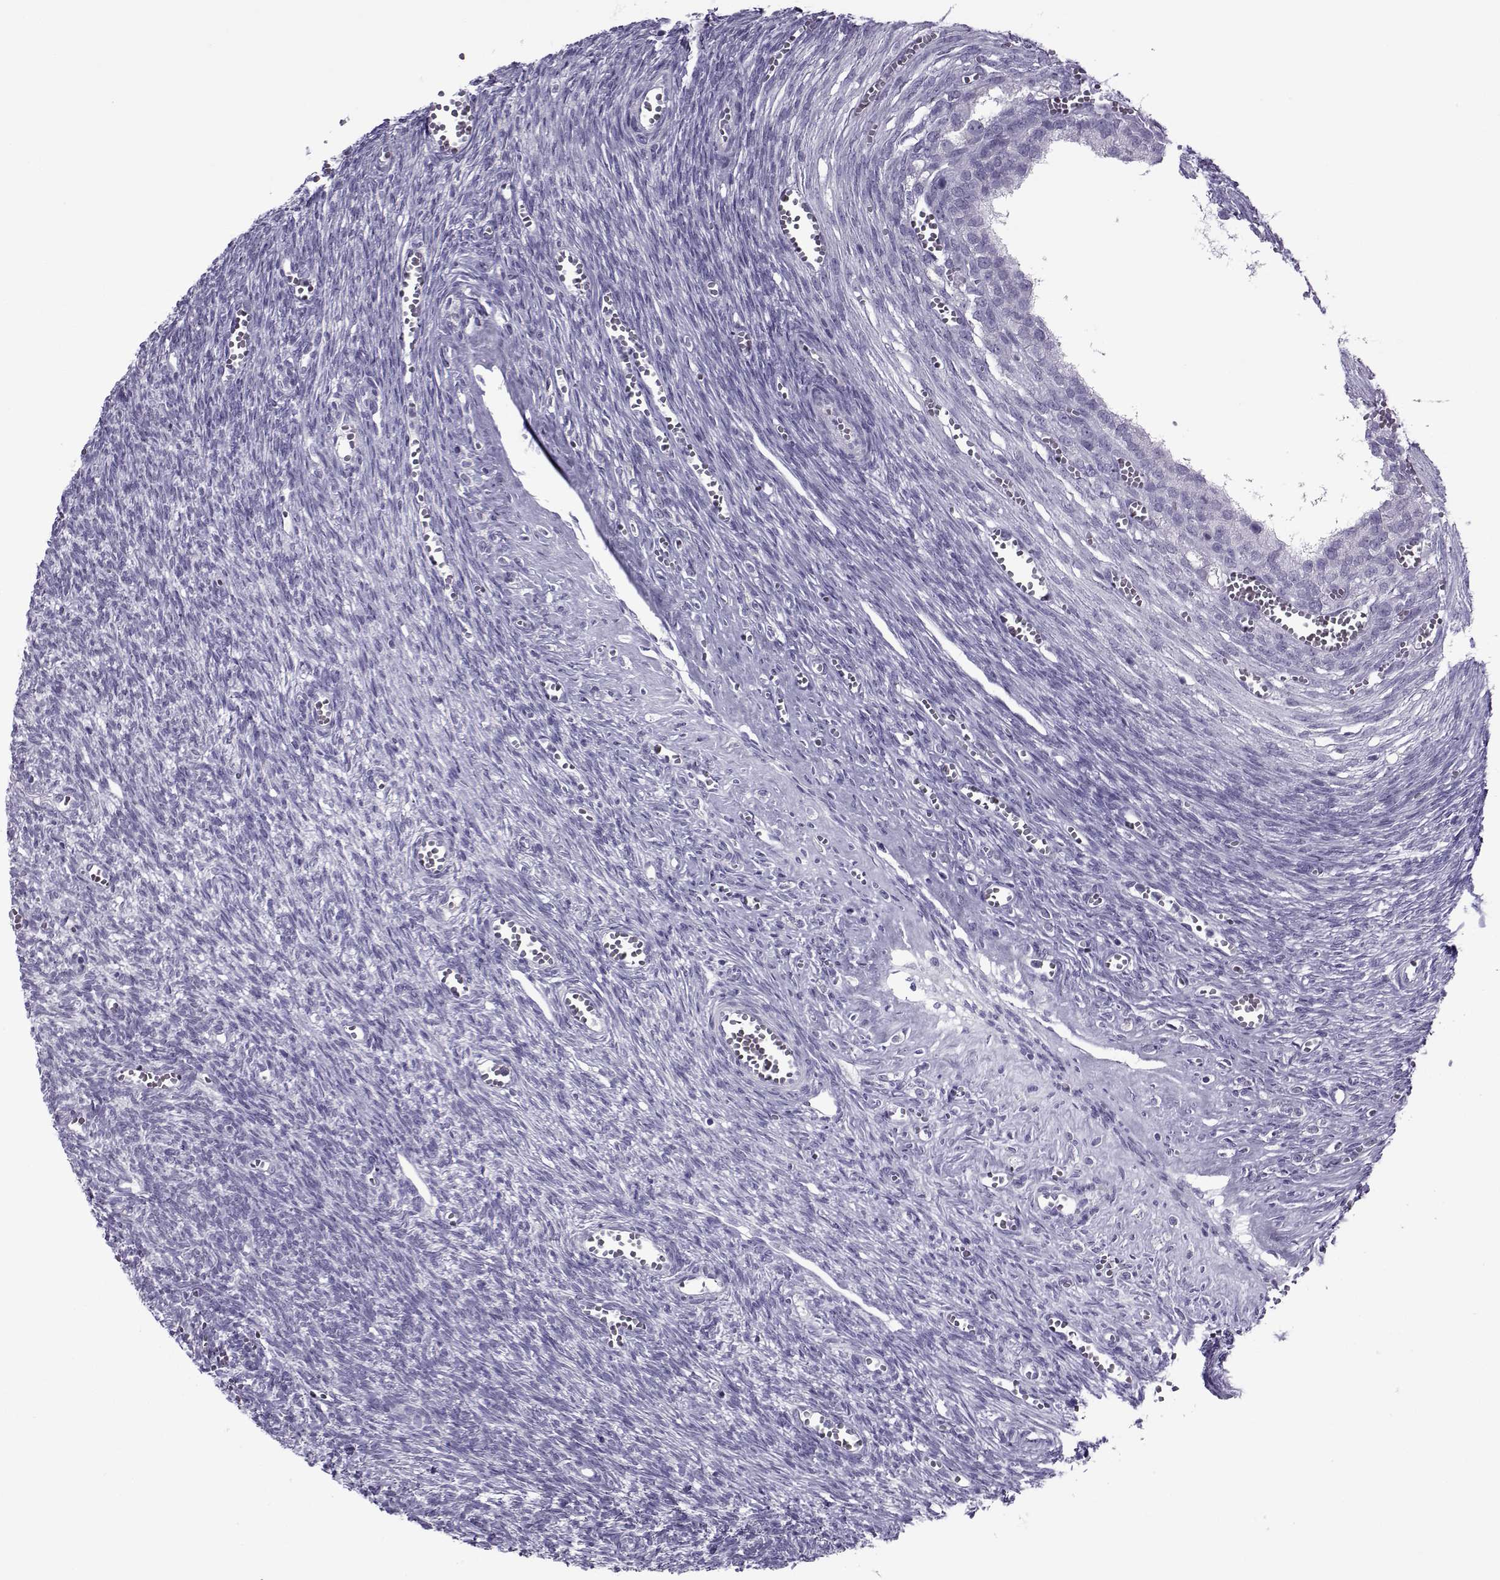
{"staining": {"intensity": "negative", "quantity": "none", "location": "none"}, "tissue": "ovary", "cell_type": "Follicle cells", "image_type": "normal", "snomed": [{"axis": "morphology", "description": "Normal tissue, NOS"}, {"axis": "topography", "description": "Ovary"}], "caption": "IHC micrograph of normal ovary stained for a protein (brown), which shows no staining in follicle cells. Nuclei are stained in blue.", "gene": "OIP5", "patient": {"sex": "female", "age": 43}}